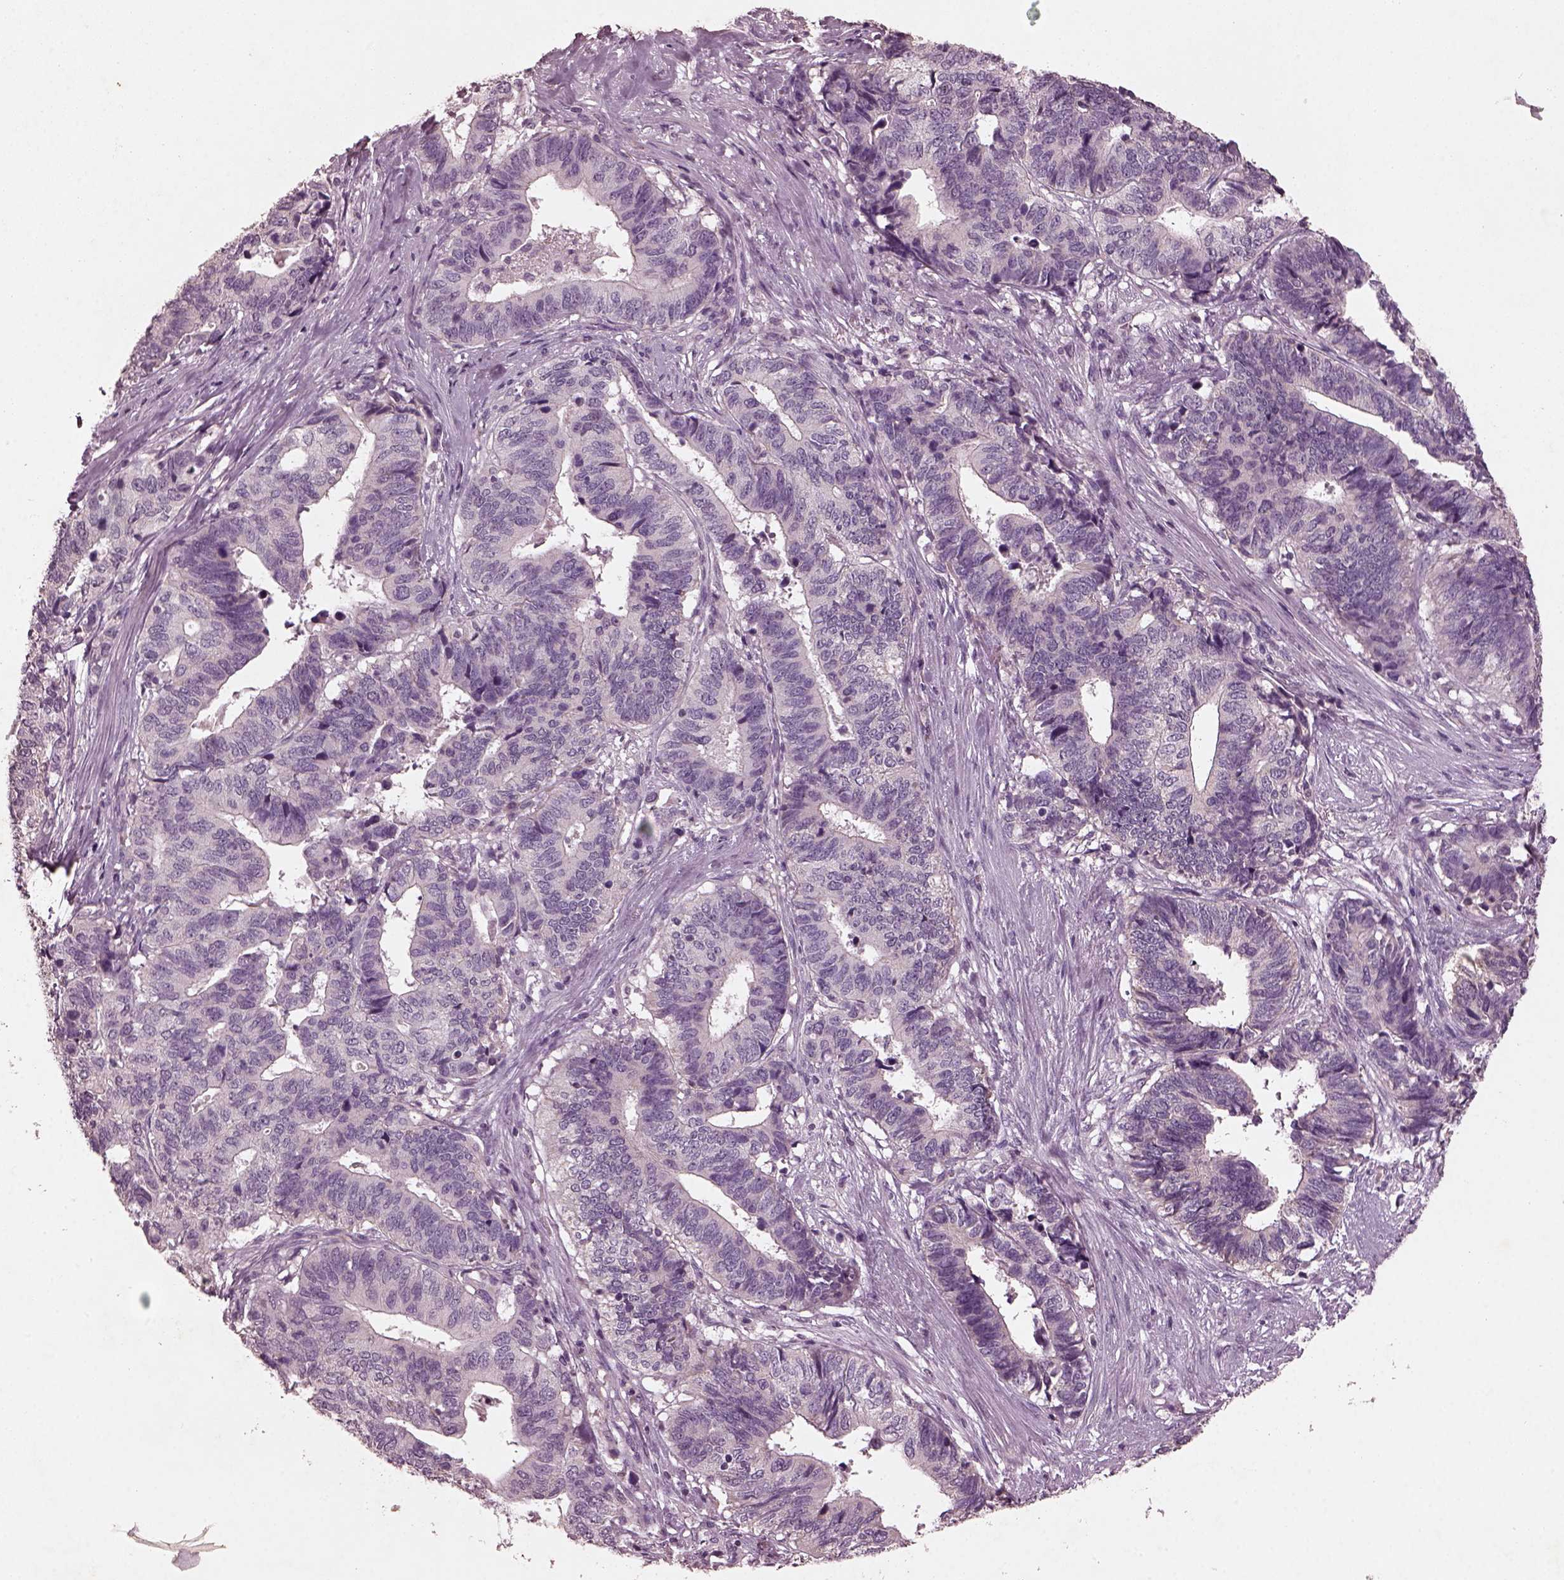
{"staining": {"intensity": "negative", "quantity": "none", "location": "none"}, "tissue": "stomach cancer", "cell_type": "Tumor cells", "image_type": "cancer", "snomed": [{"axis": "morphology", "description": "Adenocarcinoma, NOS"}, {"axis": "topography", "description": "Stomach, upper"}], "caption": "Stomach cancer (adenocarcinoma) stained for a protein using immunohistochemistry (IHC) reveals no positivity tumor cells.", "gene": "FRRS1L", "patient": {"sex": "female", "age": 67}}